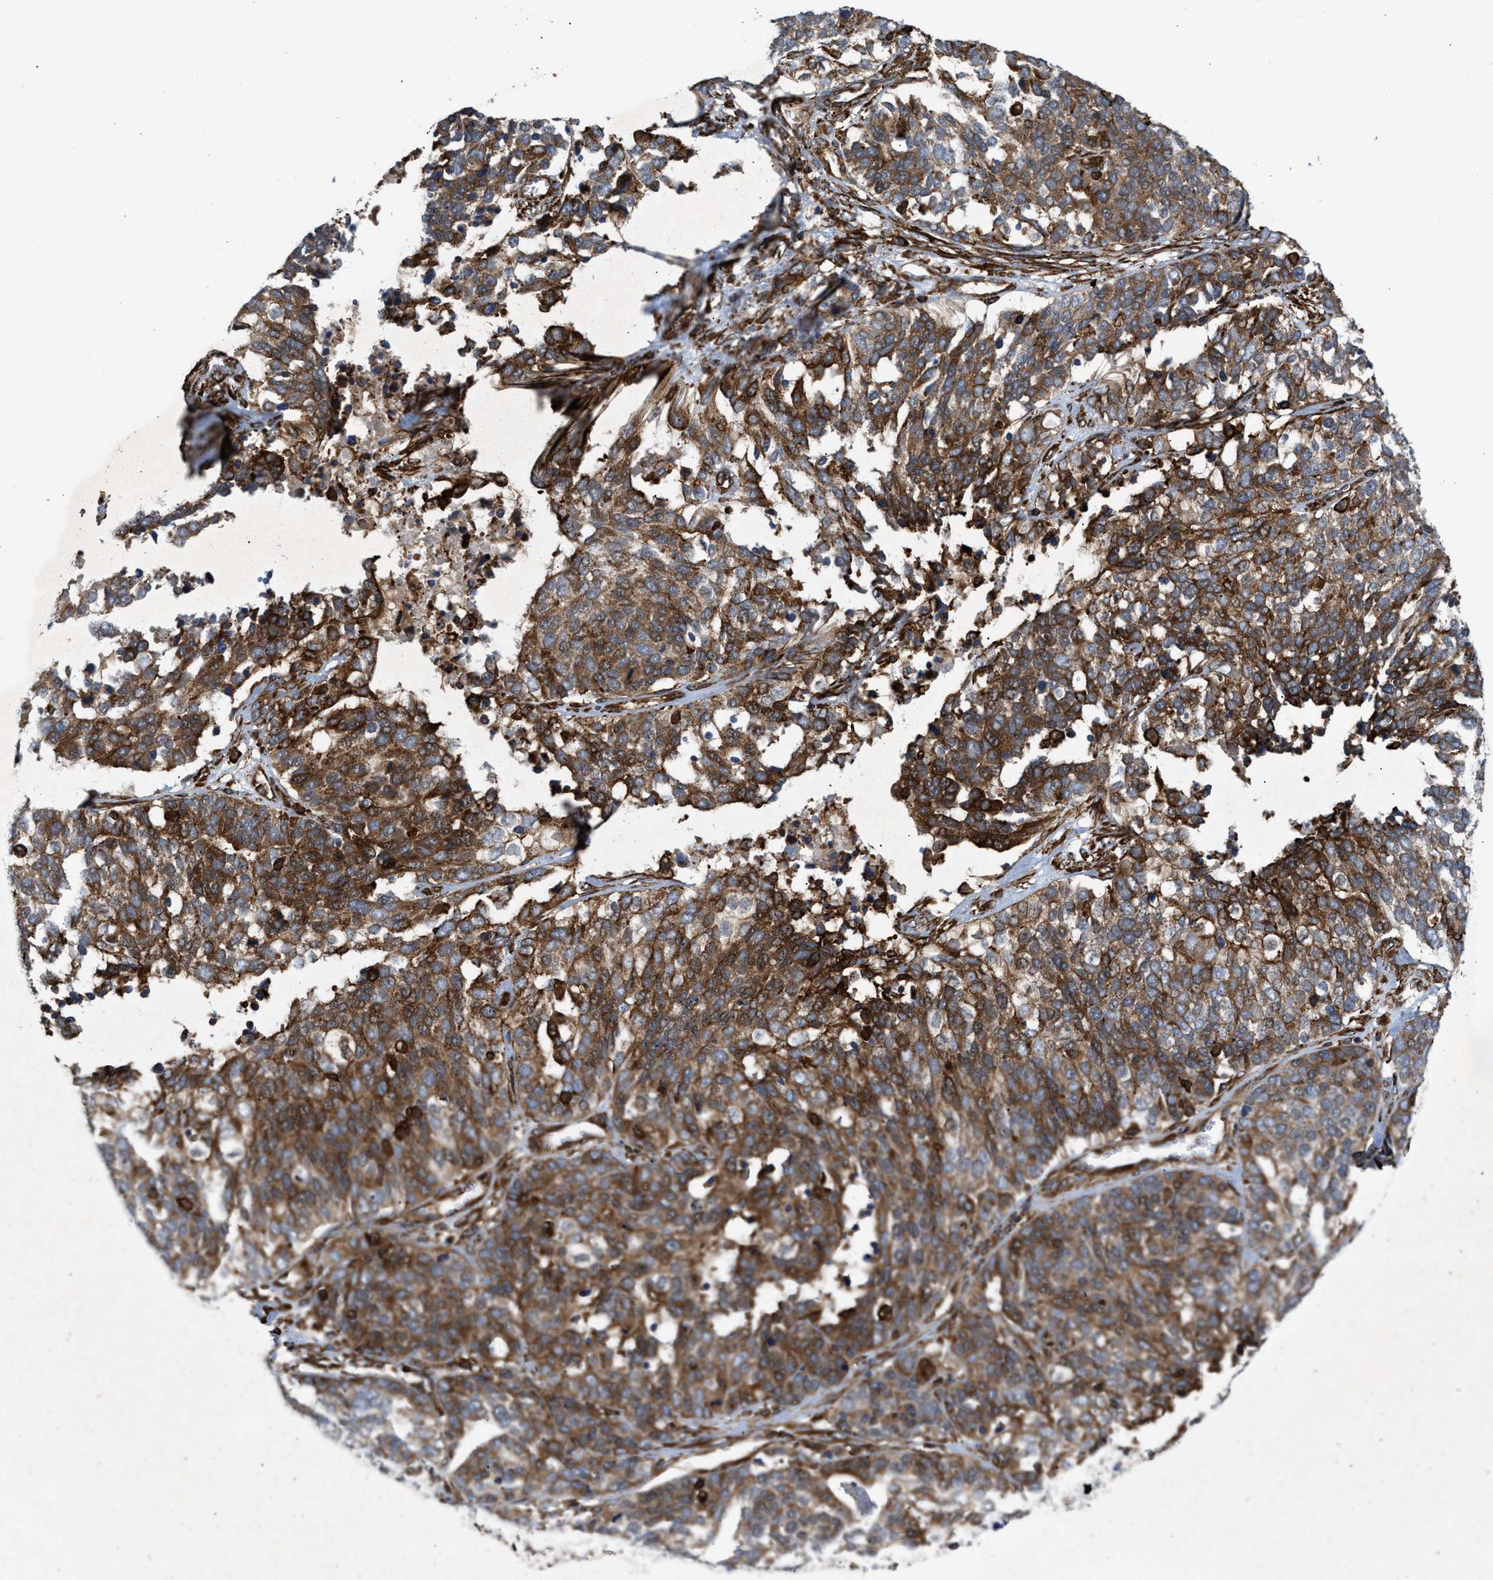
{"staining": {"intensity": "moderate", "quantity": ">75%", "location": "cytoplasmic/membranous"}, "tissue": "ovarian cancer", "cell_type": "Tumor cells", "image_type": "cancer", "snomed": [{"axis": "morphology", "description": "Cystadenocarcinoma, serous, NOS"}, {"axis": "topography", "description": "Ovary"}], "caption": "A brown stain highlights moderate cytoplasmic/membranous positivity of a protein in ovarian serous cystadenocarcinoma tumor cells.", "gene": "EGLN1", "patient": {"sex": "female", "age": 44}}